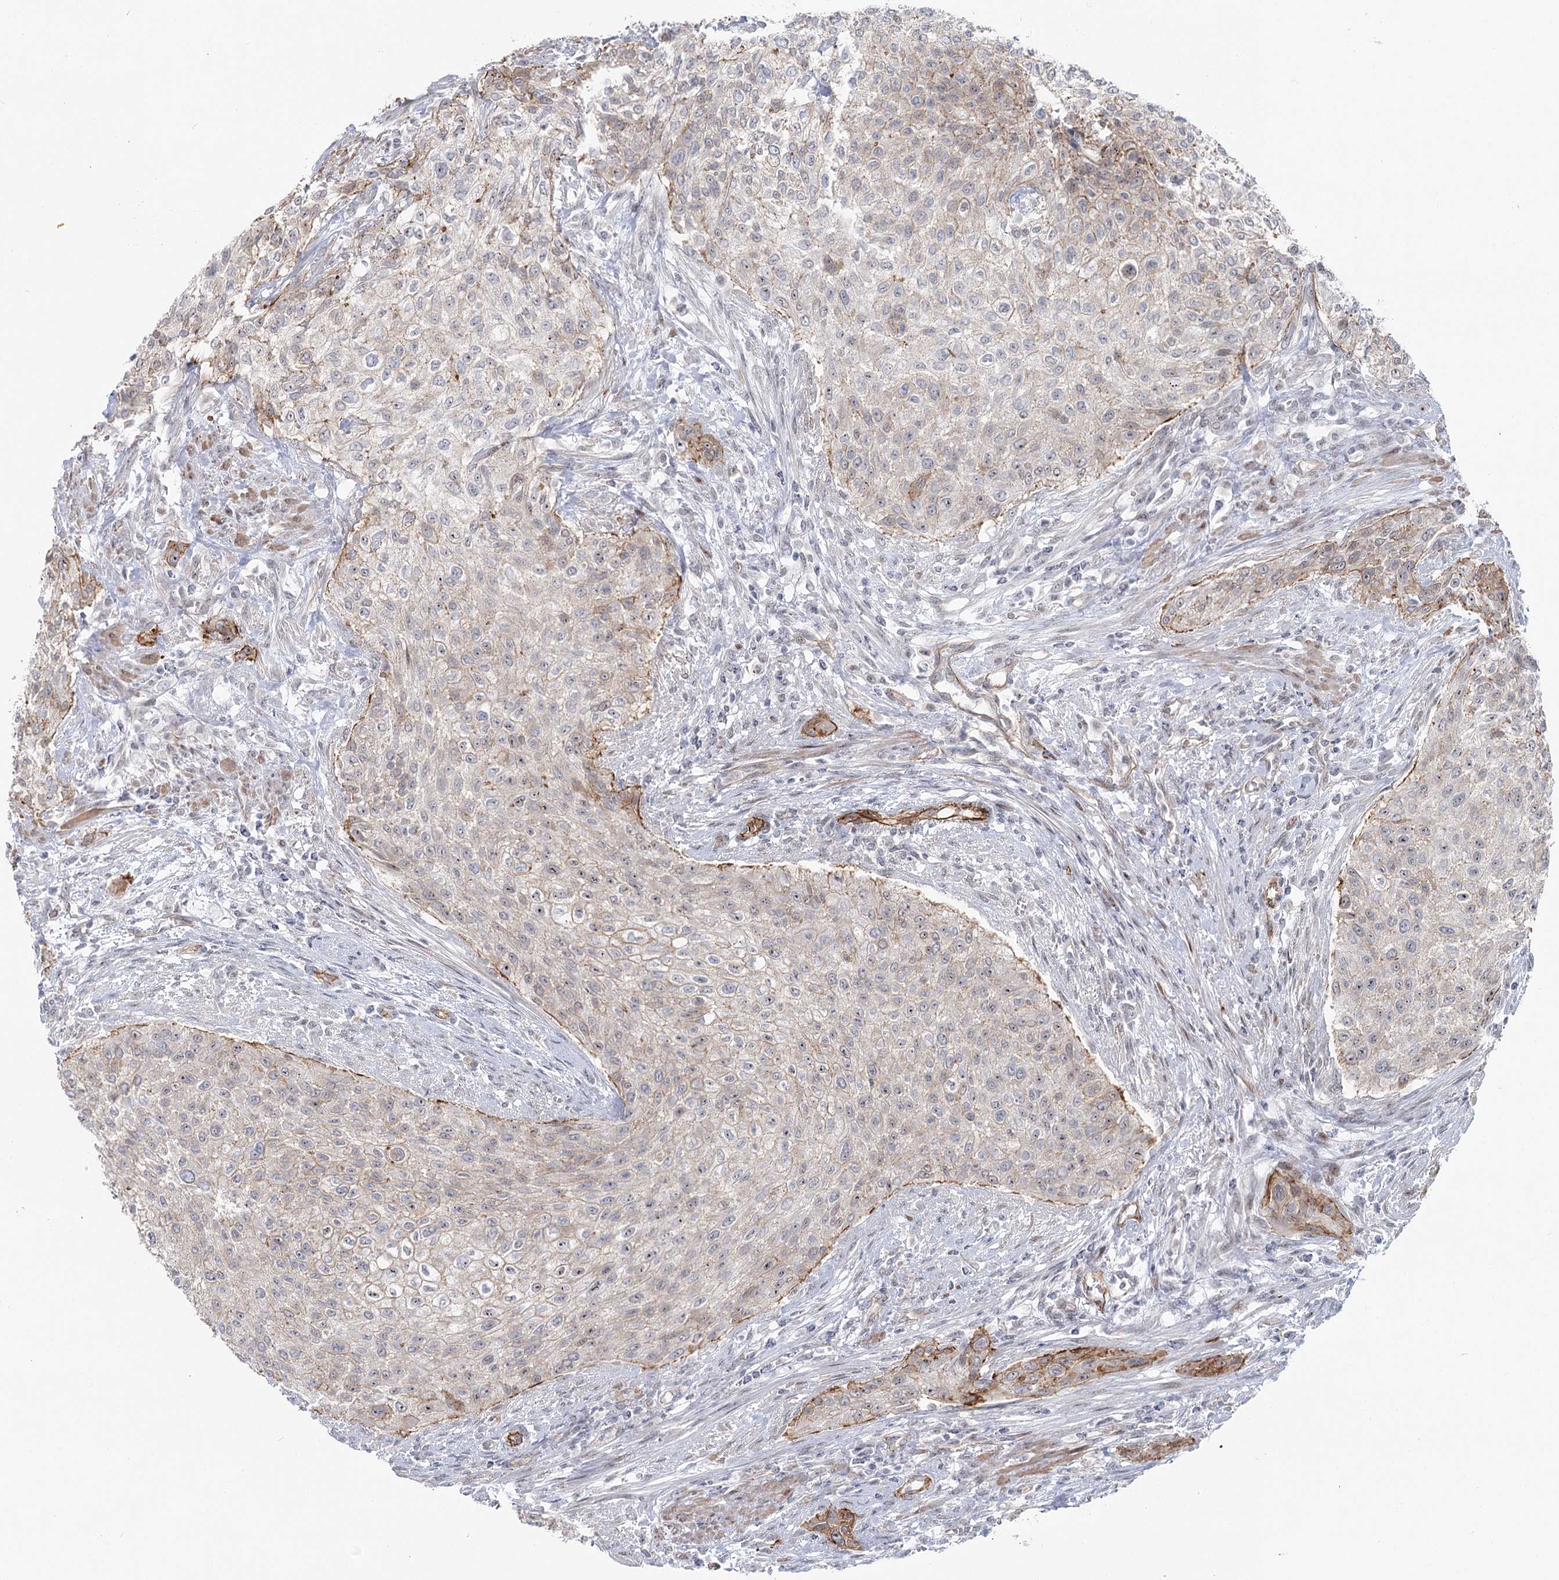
{"staining": {"intensity": "moderate", "quantity": "<25%", "location": "cytoplasmic/membranous"}, "tissue": "urothelial cancer", "cell_type": "Tumor cells", "image_type": "cancer", "snomed": [{"axis": "morphology", "description": "Urothelial carcinoma, High grade"}, {"axis": "topography", "description": "Urinary bladder"}], "caption": "Moderate cytoplasmic/membranous positivity is seen in approximately <25% of tumor cells in urothelial carcinoma (high-grade).", "gene": "ABHD8", "patient": {"sex": "male", "age": 35}}